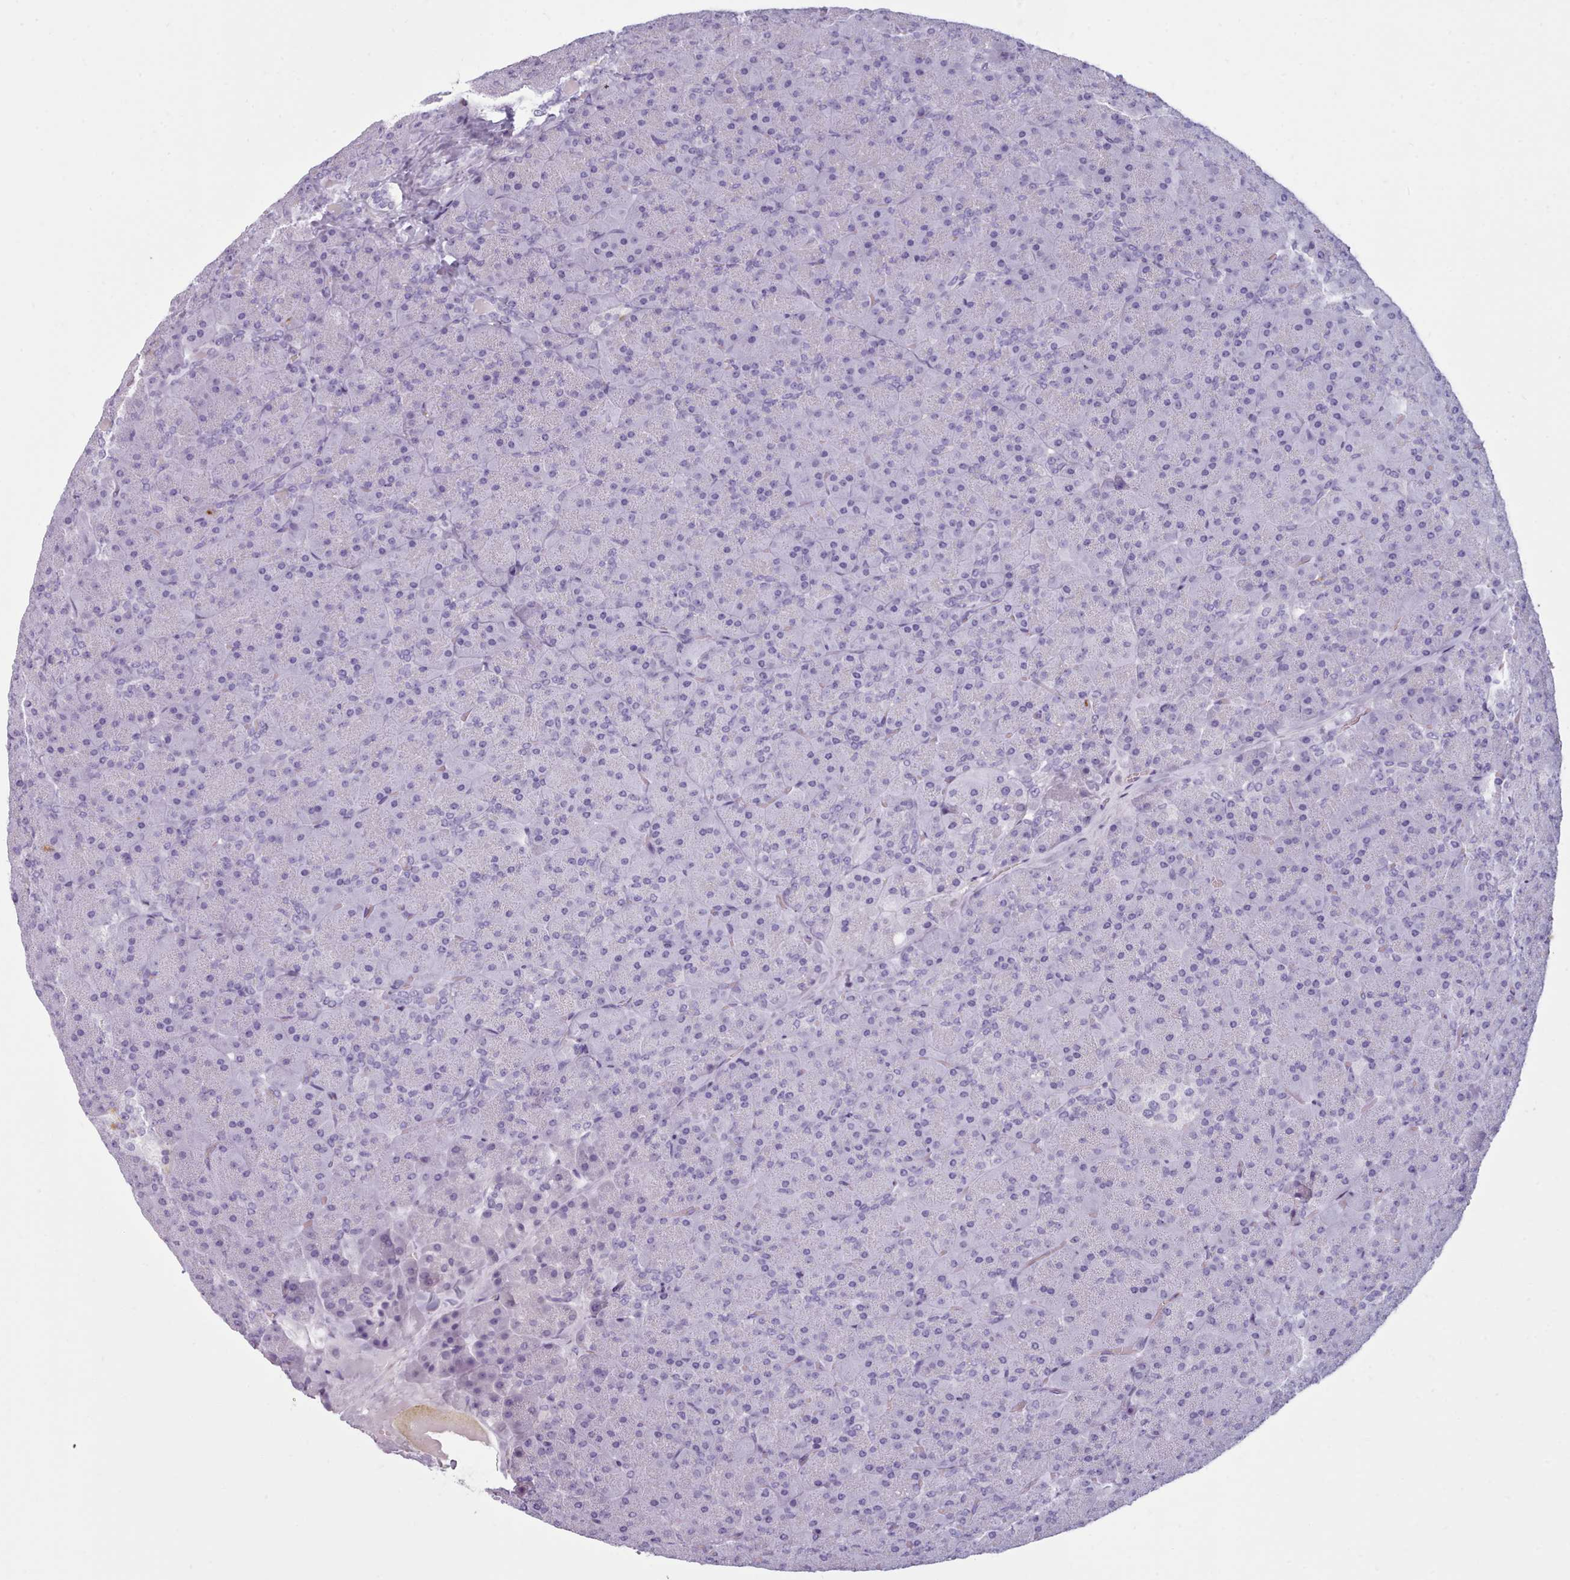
{"staining": {"intensity": "negative", "quantity": "none", "location": "none"}, "tissue": "pancreas", "cell_type": "Exocrine glandular cells", "image_type": "normal", "snomed": [{"axis": "morphology", "description": "Normal tissue, NOS"}, {"axis": "topography", "description": "Pancreas"}], "caption": "IHC histopathology image of benign pancreas: pancreas stained with DAB shows no significant protein expression in exocrine glandular cells. The staining is performed using DAB brown chromogen with nuclei counter-stained in using hematoxylin.", "gene": "ZNF43", "patient": {"sex": "male", "age": 36}}